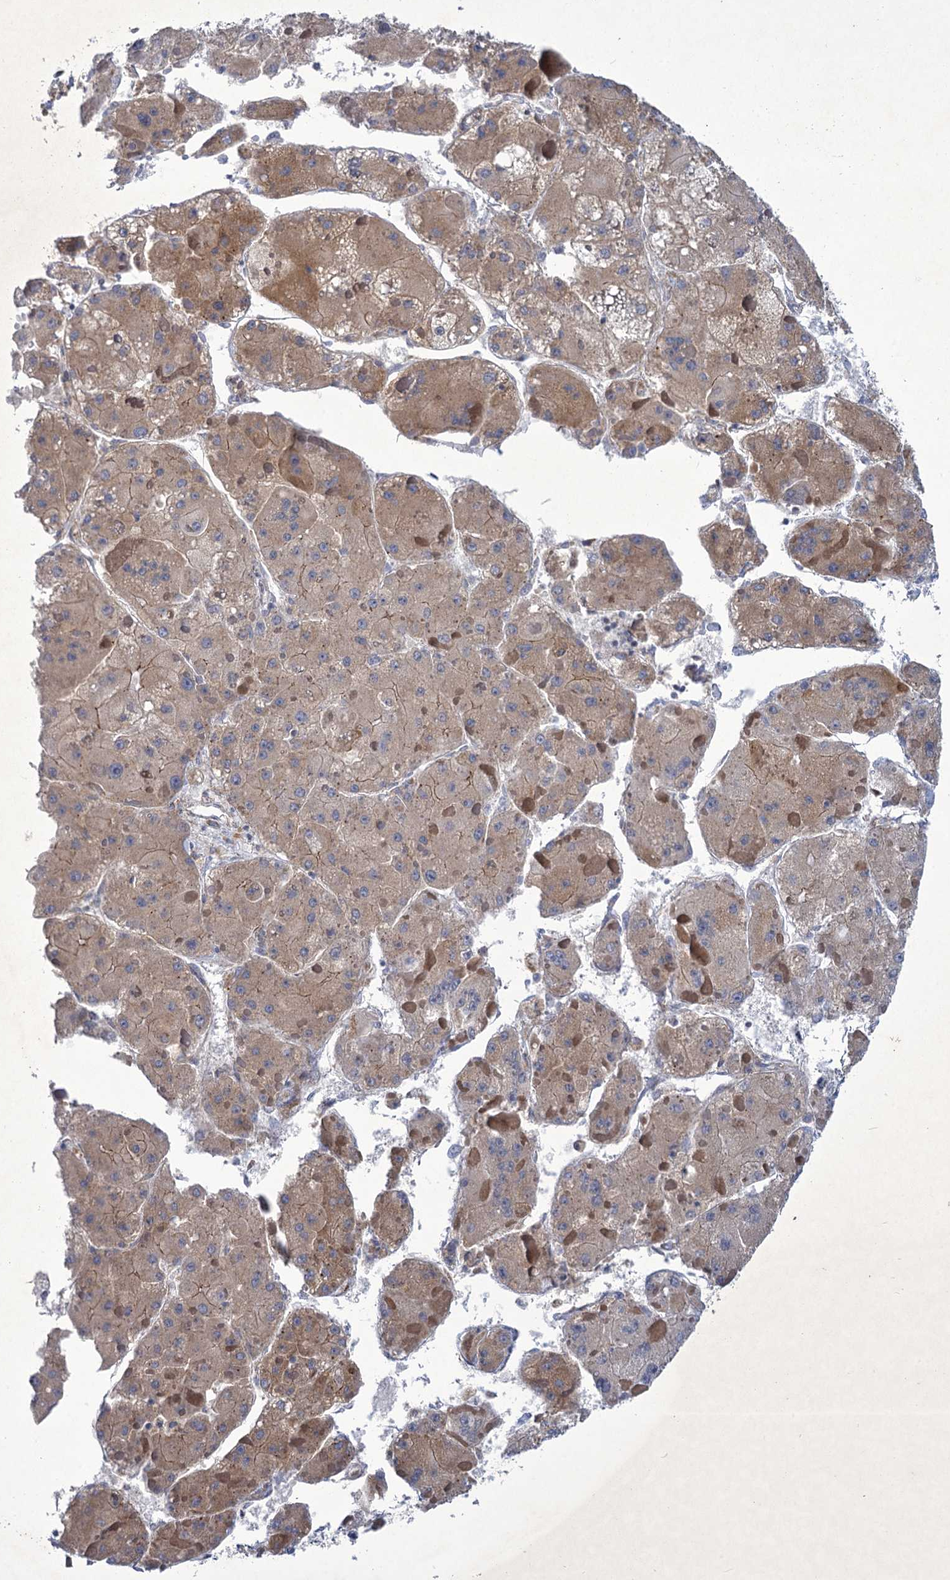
{"staining": {"intensity": "weak", "quantity": ">75%", "location": "cytoplasmic/membranous"}, "tissue": "liver cancer", "cell_type": "Tumor cells", "image_type": "cancer", "snomed": [{"axis": "morphology", "description": "Carcinoma, Hepatocellular, NOS"}, {"axis": "topography", "description": "Liver"}], "caption": "Approximately >75% of tumor cells in human liver hepatocellular carcinoma display weak cytoplasmic/membranous protein staining as visualized by brown immunohistochemical staining.", "gene": "MBLAC2", "patient": {"sex": "female", "age": 73}}